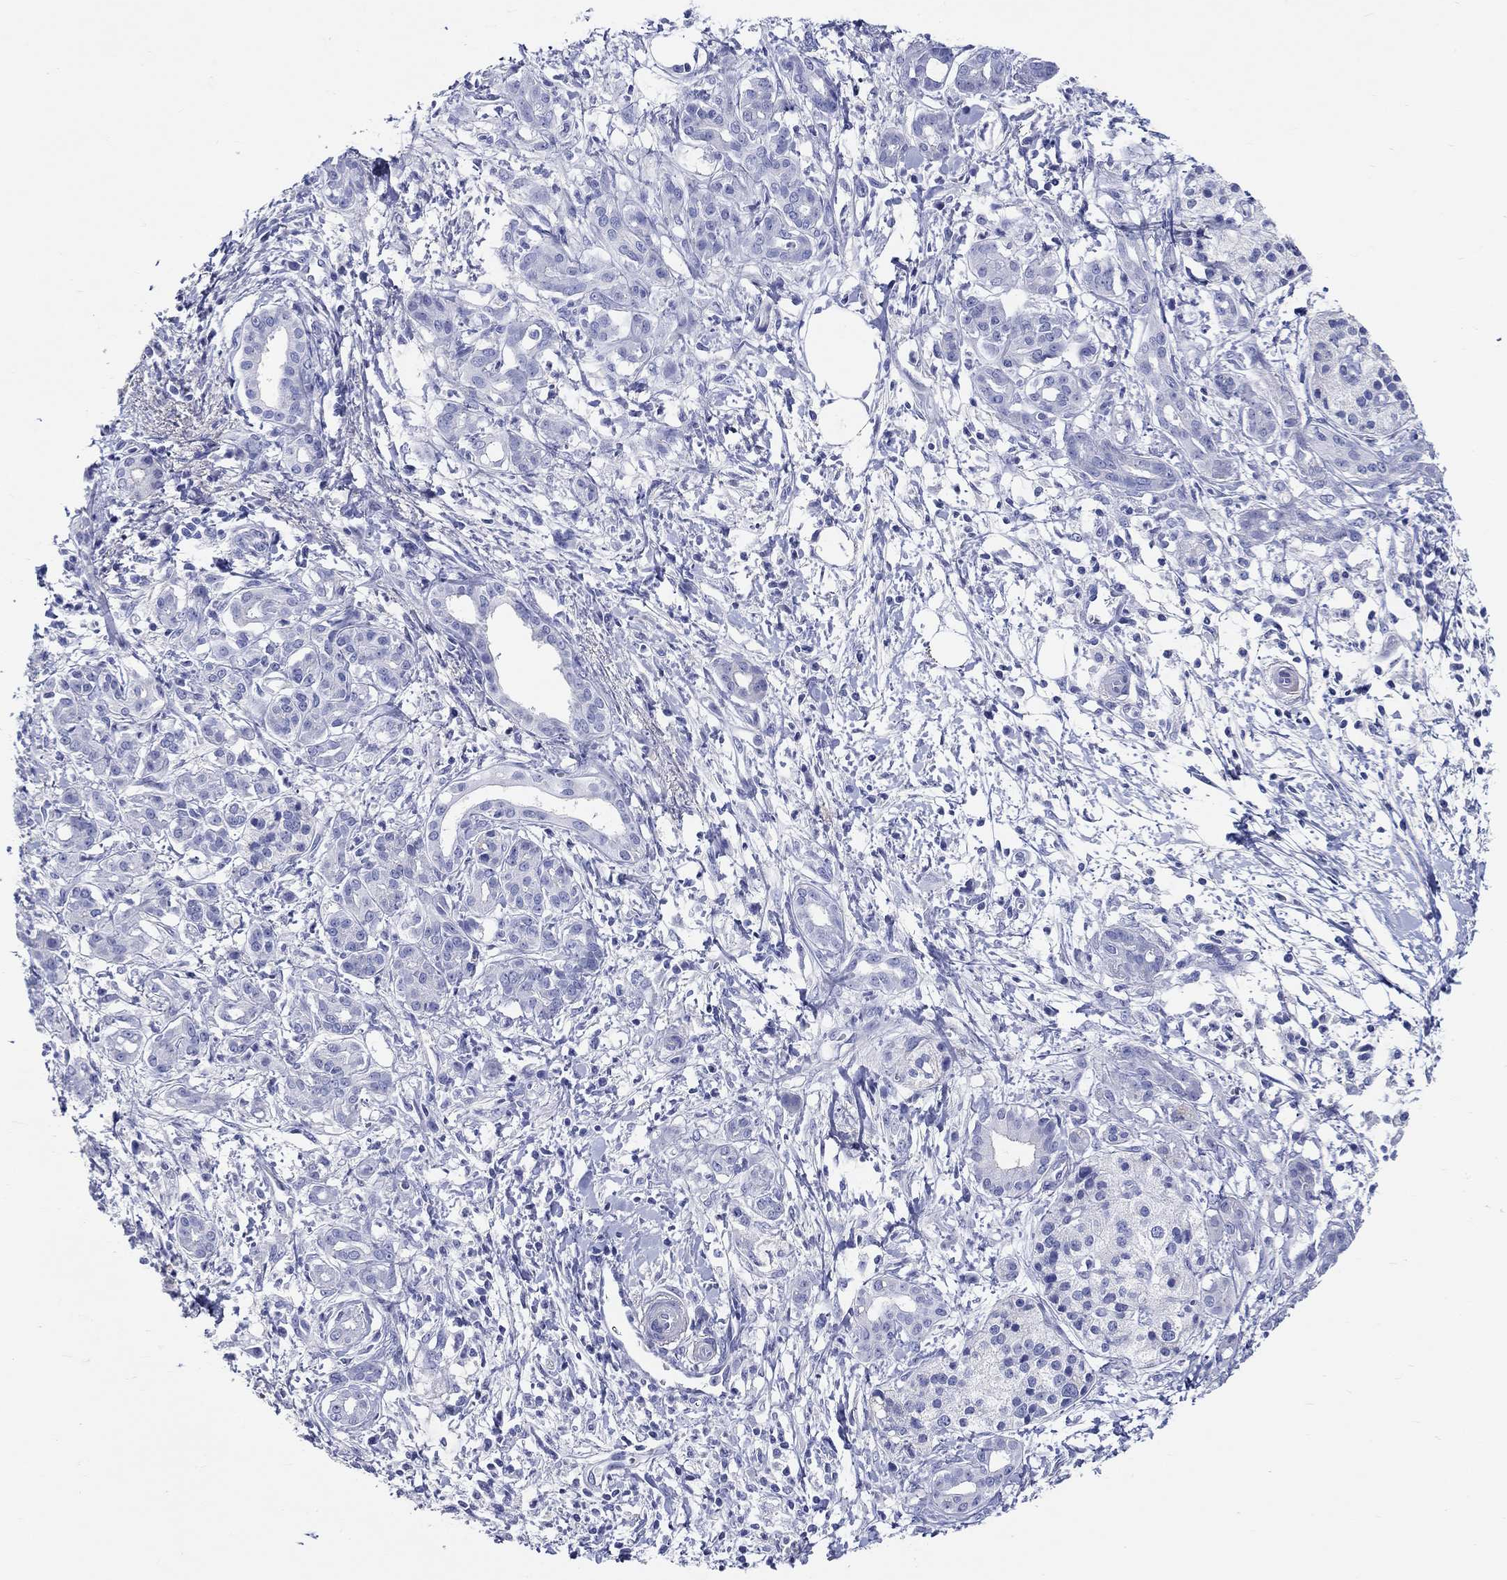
{"staining": {"intensity": "negative", "quantity": "none", "location": "none"}, "tissue": "pancreatic cancer", "cell_type": "Tumor cells", "image_type": "cancer", "snomed": [{"axis": "morphology", "description": "Adenocarcinoma, NOS"}, {"axis": "topography", "description": "Pancreas"}], "caption": "Immunohistochemistry of human adenocarcinoma (pancreatic) shows no expression in tumor cells.", "gene": "CRYGS", "patient": {"sex": "male", "age": 72}}